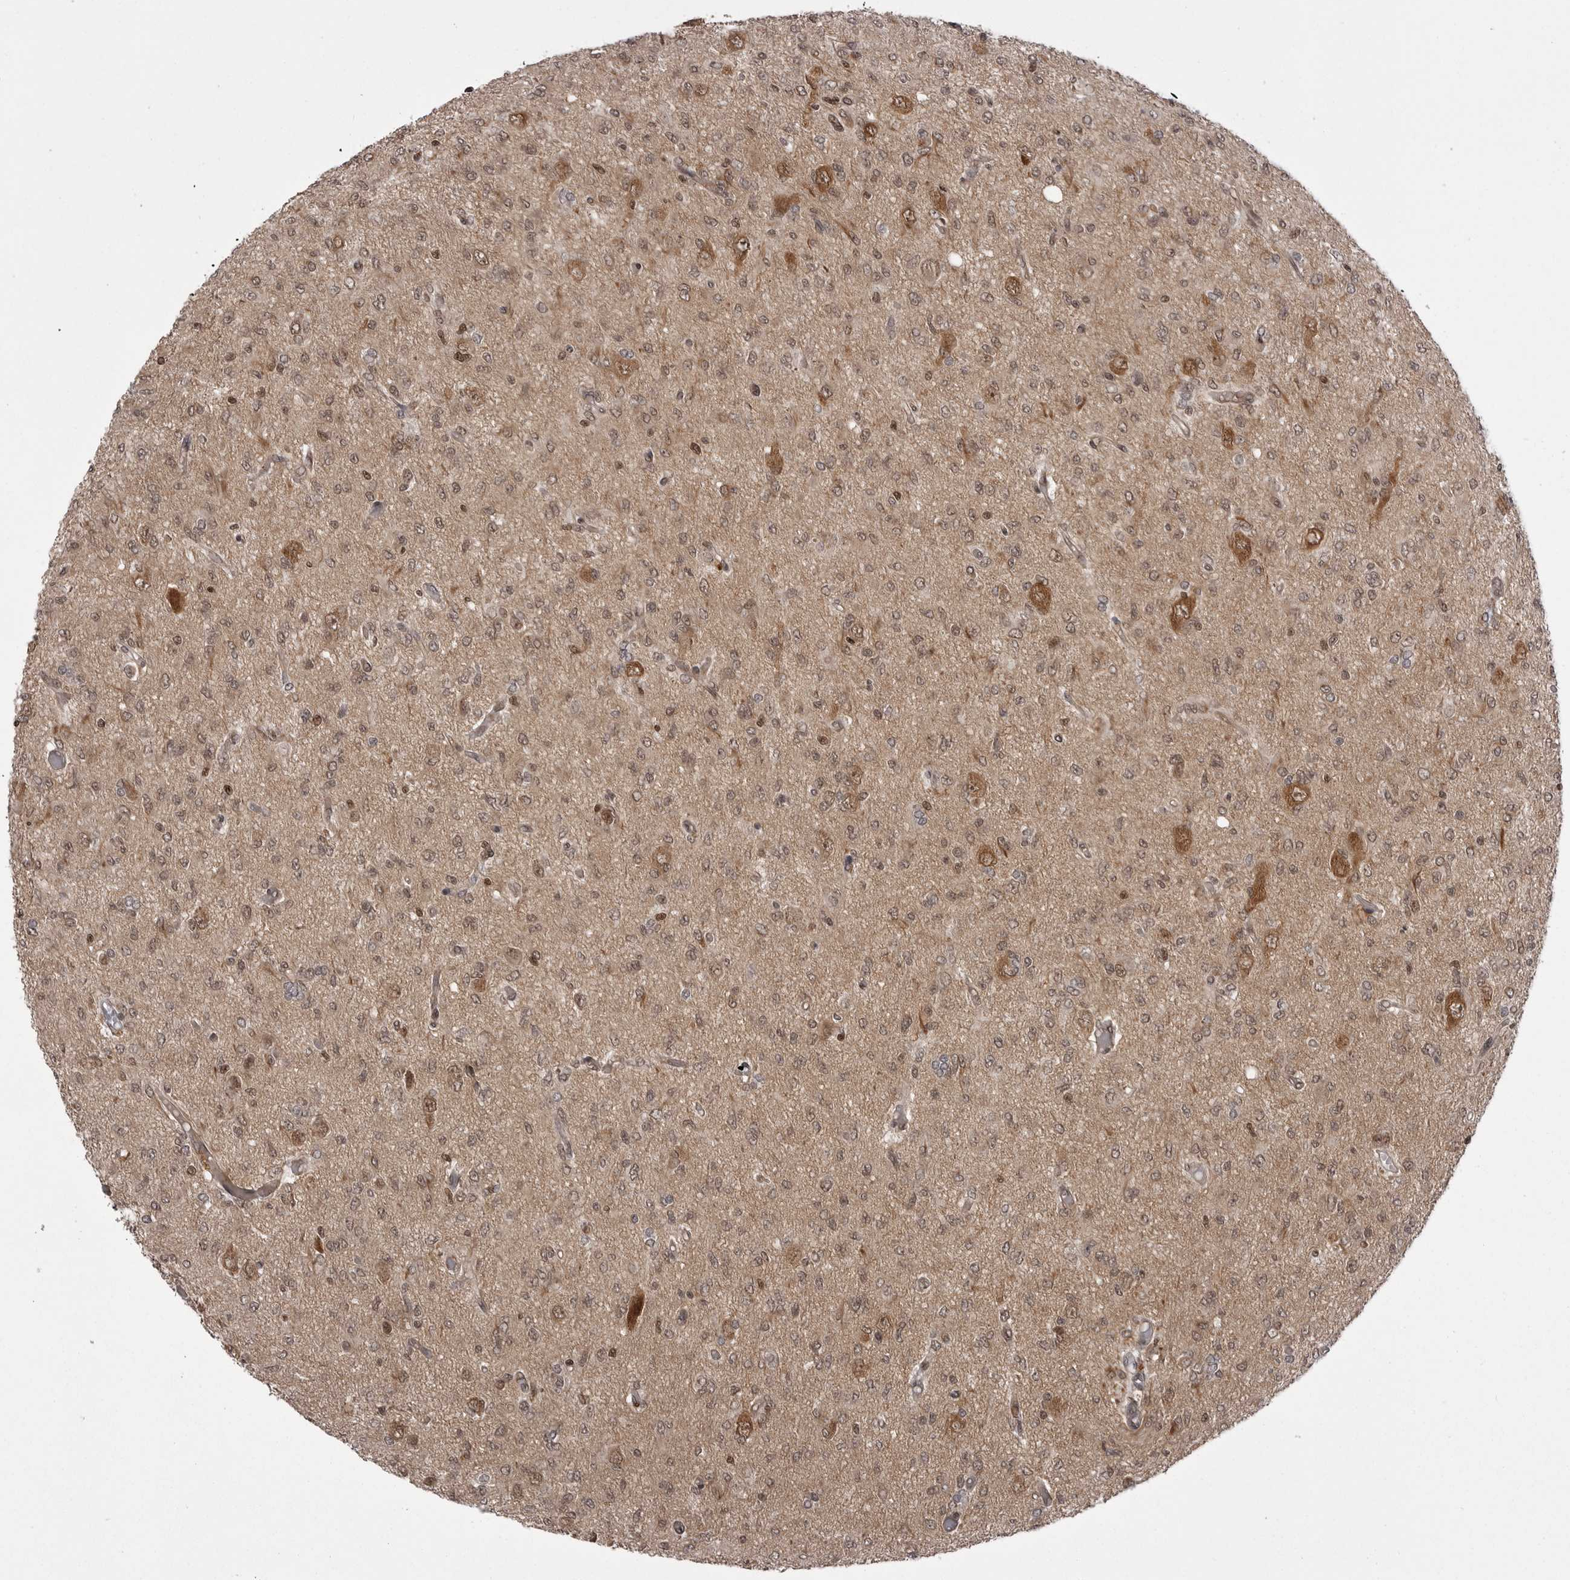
{"staining": {"intensity": "weak", "quantity": "25%-75%", "location": "nuclear"}, "tissue": "glioma", "cell_type": "Tumor cells", "image_type": "cancer", "snomed": [{"axis": "morphology", "description": "Glioma, malignant, High grade"}, {"axis": "topography", "description": "Brain"}], "caption": "A brown stain labels weak nuclear expression of a protein in human glioma tumor cells.", "gene": "PTK2B", "patient": {"sex": "female", "age": 59}}